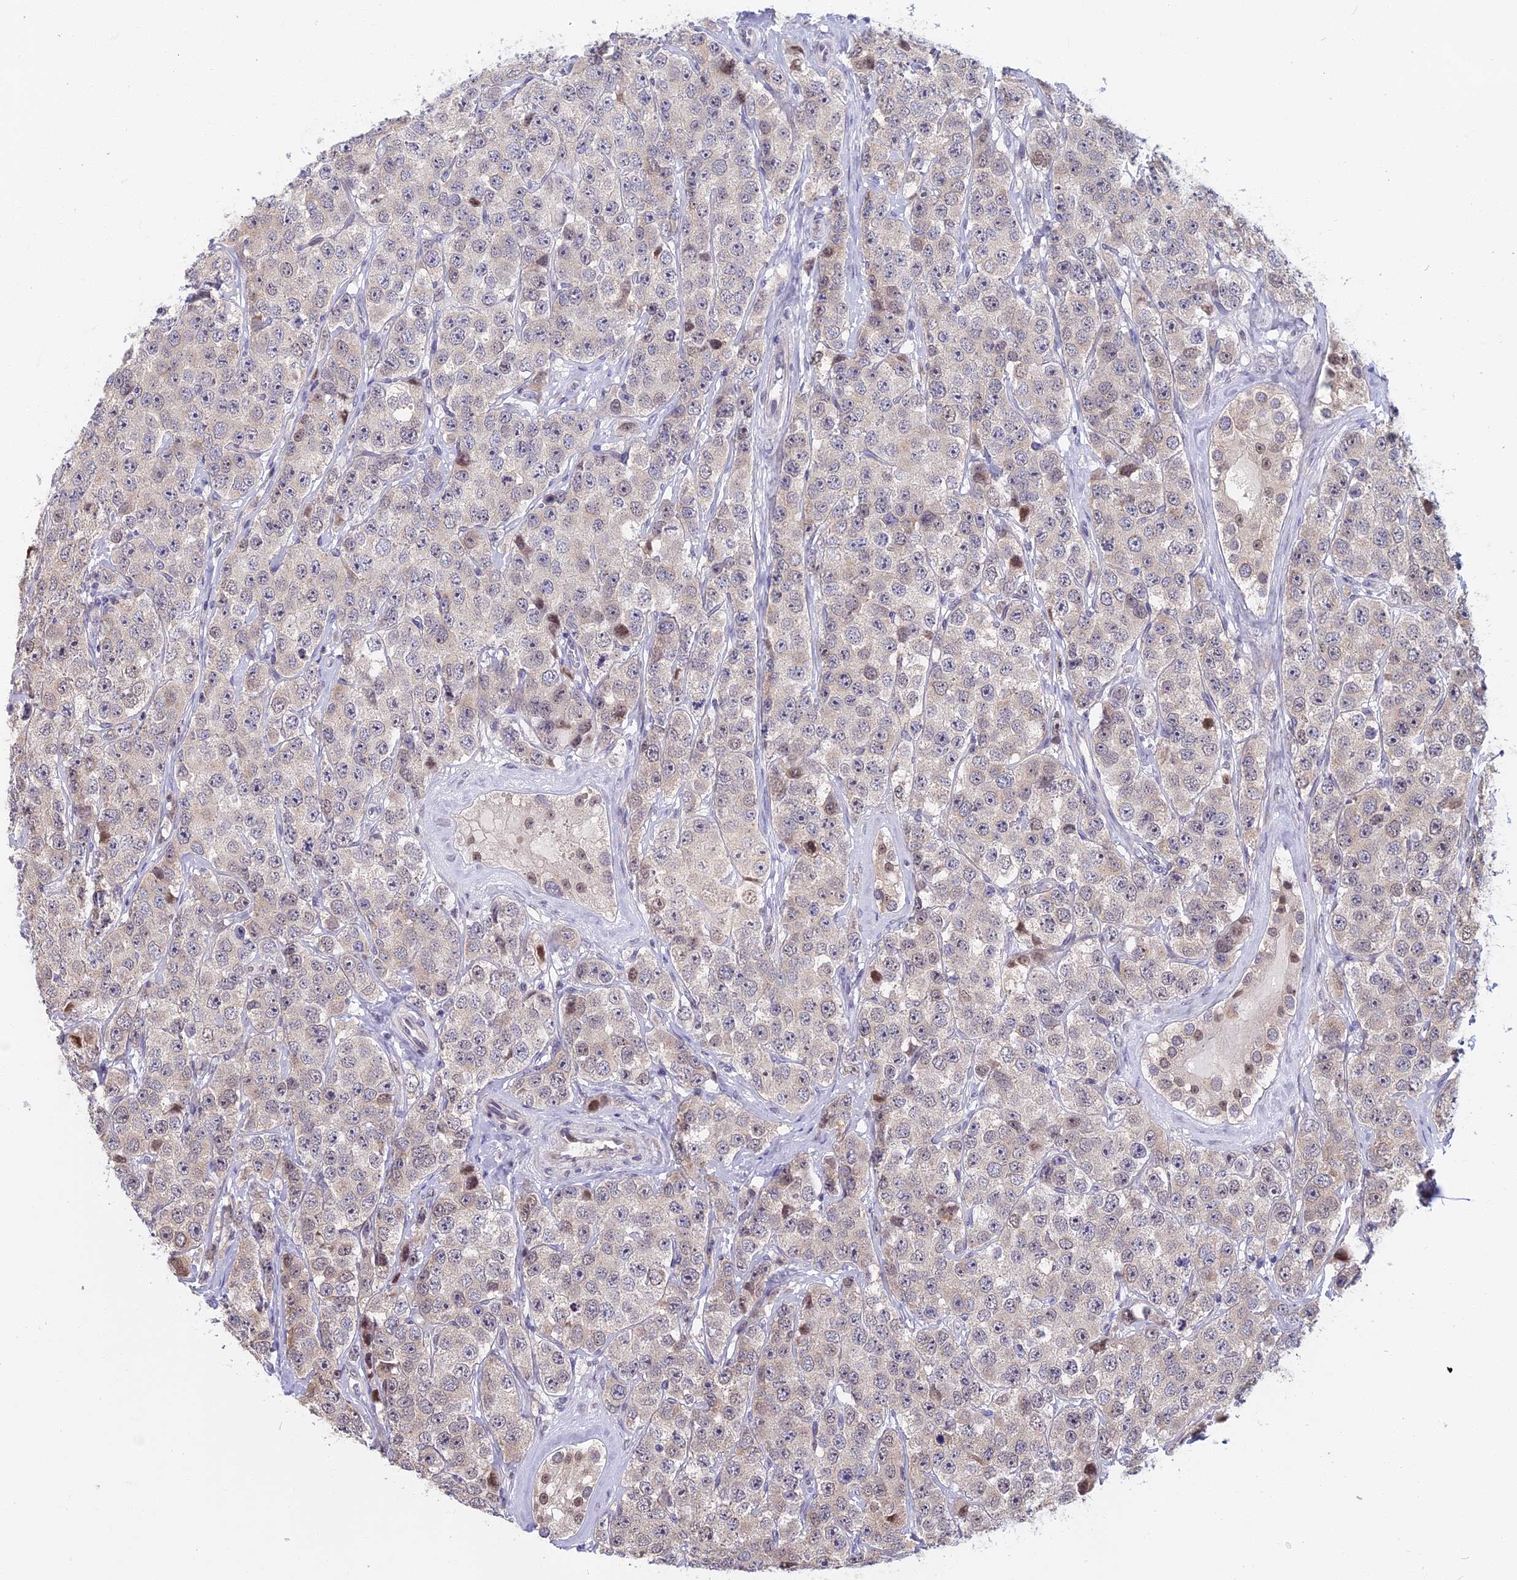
{"staining": {"intensity": "moderate", "quantity": "<25%", "location": "nuclear"}, "tissue": "testis cancer", "cell_type": "Tumor cells", "image_type": "cancer", "snomed": [{"axis": "morphology", "description": "Seminoma, NOS"}, {"axis": "topography", "description": "Testis"}], "caption": "This histopathology image exhibits testis seminoma stained with IHC to label a protein in brown. The nuclear of tumor cells show moderate positivity for the protein. Nuclei are counter-stained blue.", "gene": "CCDC113", "patient": {"sex": "male", "age": 28}}